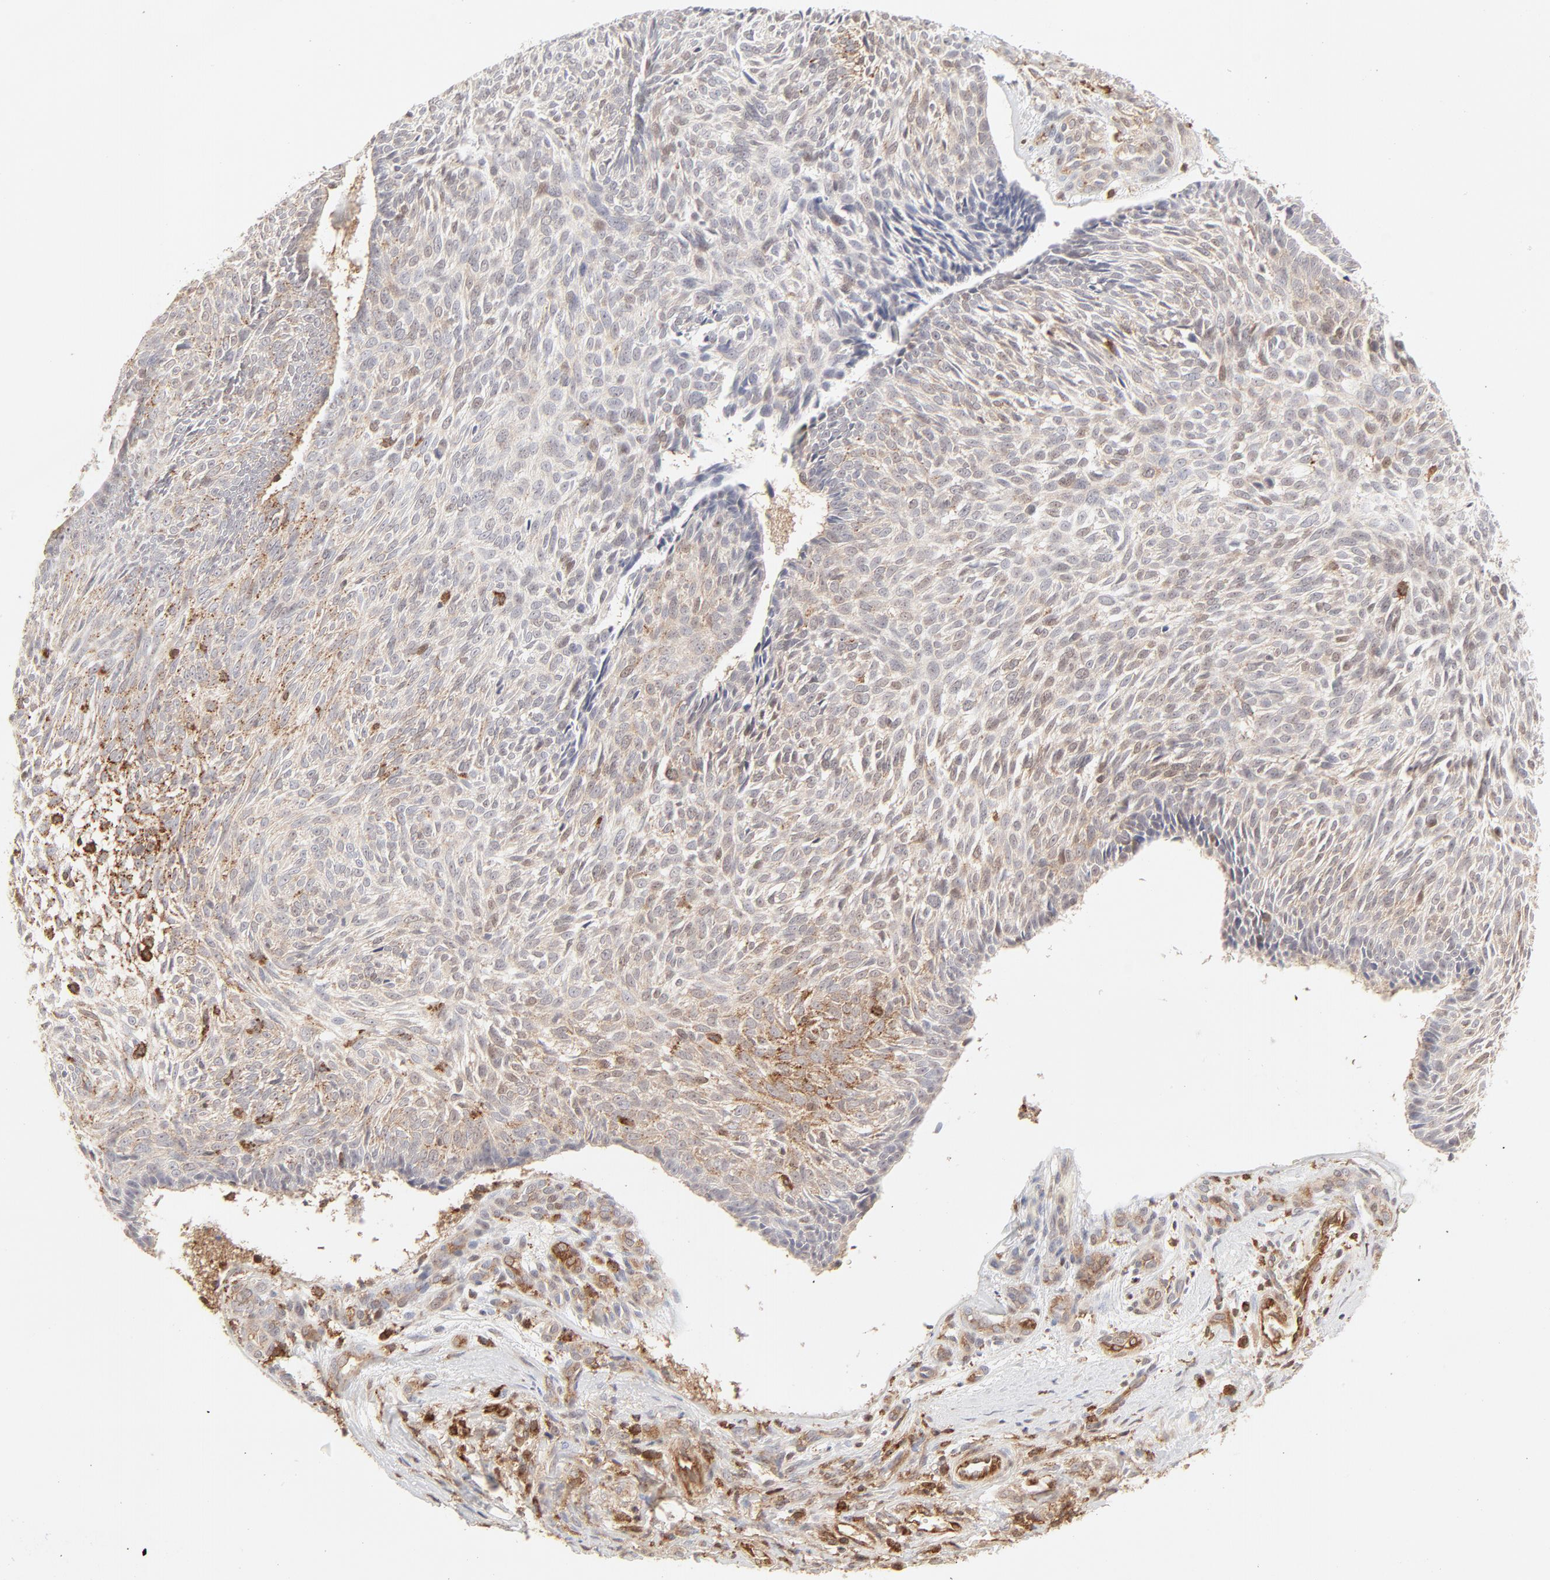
{"staining": {"intensity": "weak", "quantity": "<25%", "location": "nuclear"}, "tissue": "skin cancer", "cell_type": "Tumor cells", "image_type": "cancer", "snomed": [{"axis": "morphology", "description": "Basal cell carcinoma"}, {"axis": "topography", "description": "Skin"}], "caption": "A high-resolution photomicrograph shows immunohistochemistry staining of skin basal cell carcinoma, which reveals no significant positivity in tumor cells.", "gene": "CDK6", "patient": {"sex": "male", "age": 72}}